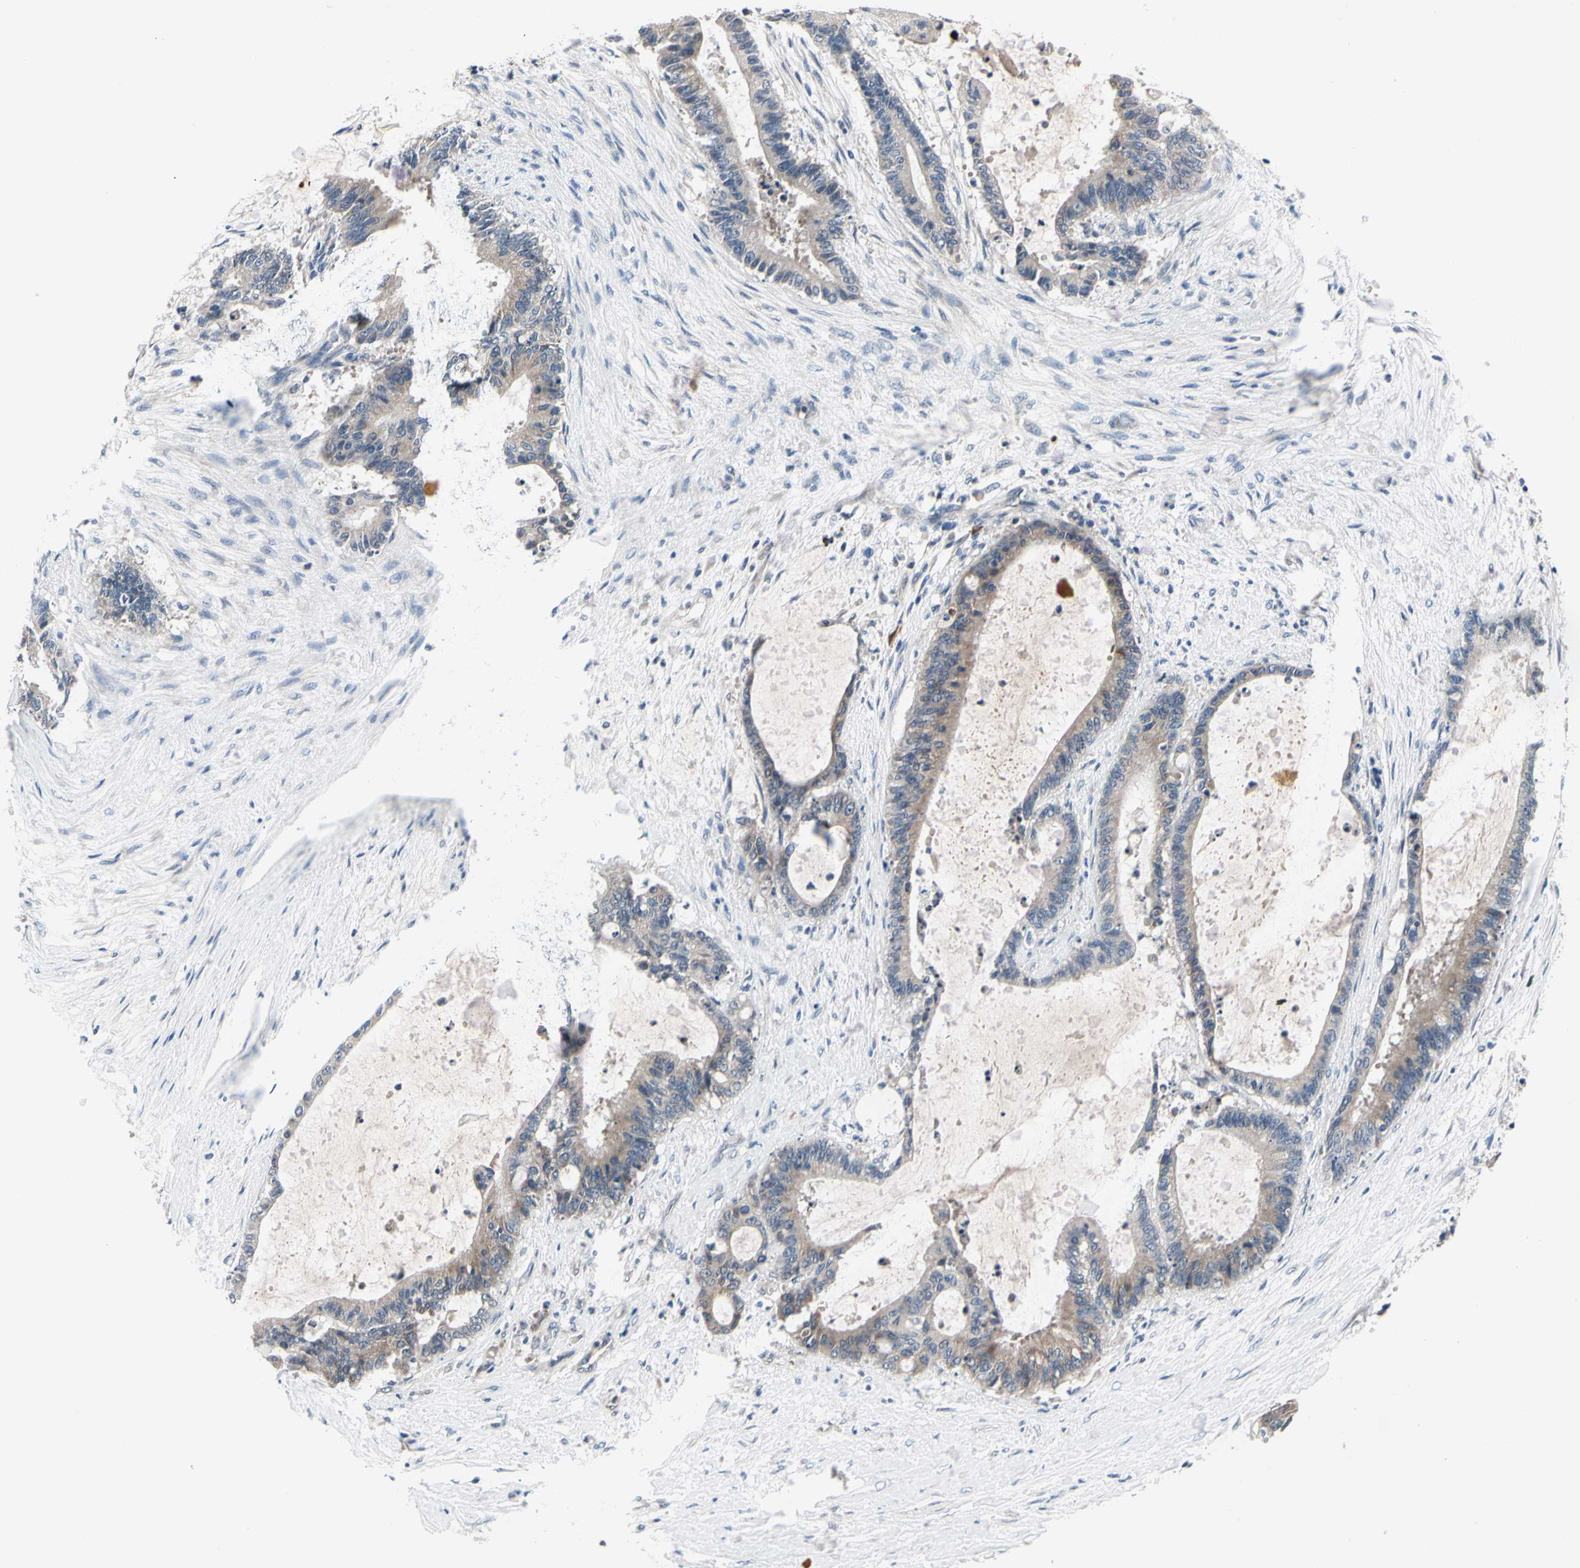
{"staining": {"intensity": "weak", "quantity": "<25%", "location": "cytoplasmic/membranous"}, "tissue": "liver cancer", "cell_type": "Tumor cells", "image_type": "cancer", "snomed": [{"axis": "morphology", "description": "Cholangiocarcinoma"}, {"axis": "topography", "description": "Liver"}], "caption": "A high-resolution image shows IHC staining of liver cholangiocarcinoma, which demonstrates no significant positivity in tumor cells.", "gene": "SELENOK", "patient": {"sex": "female", "age": 73}}